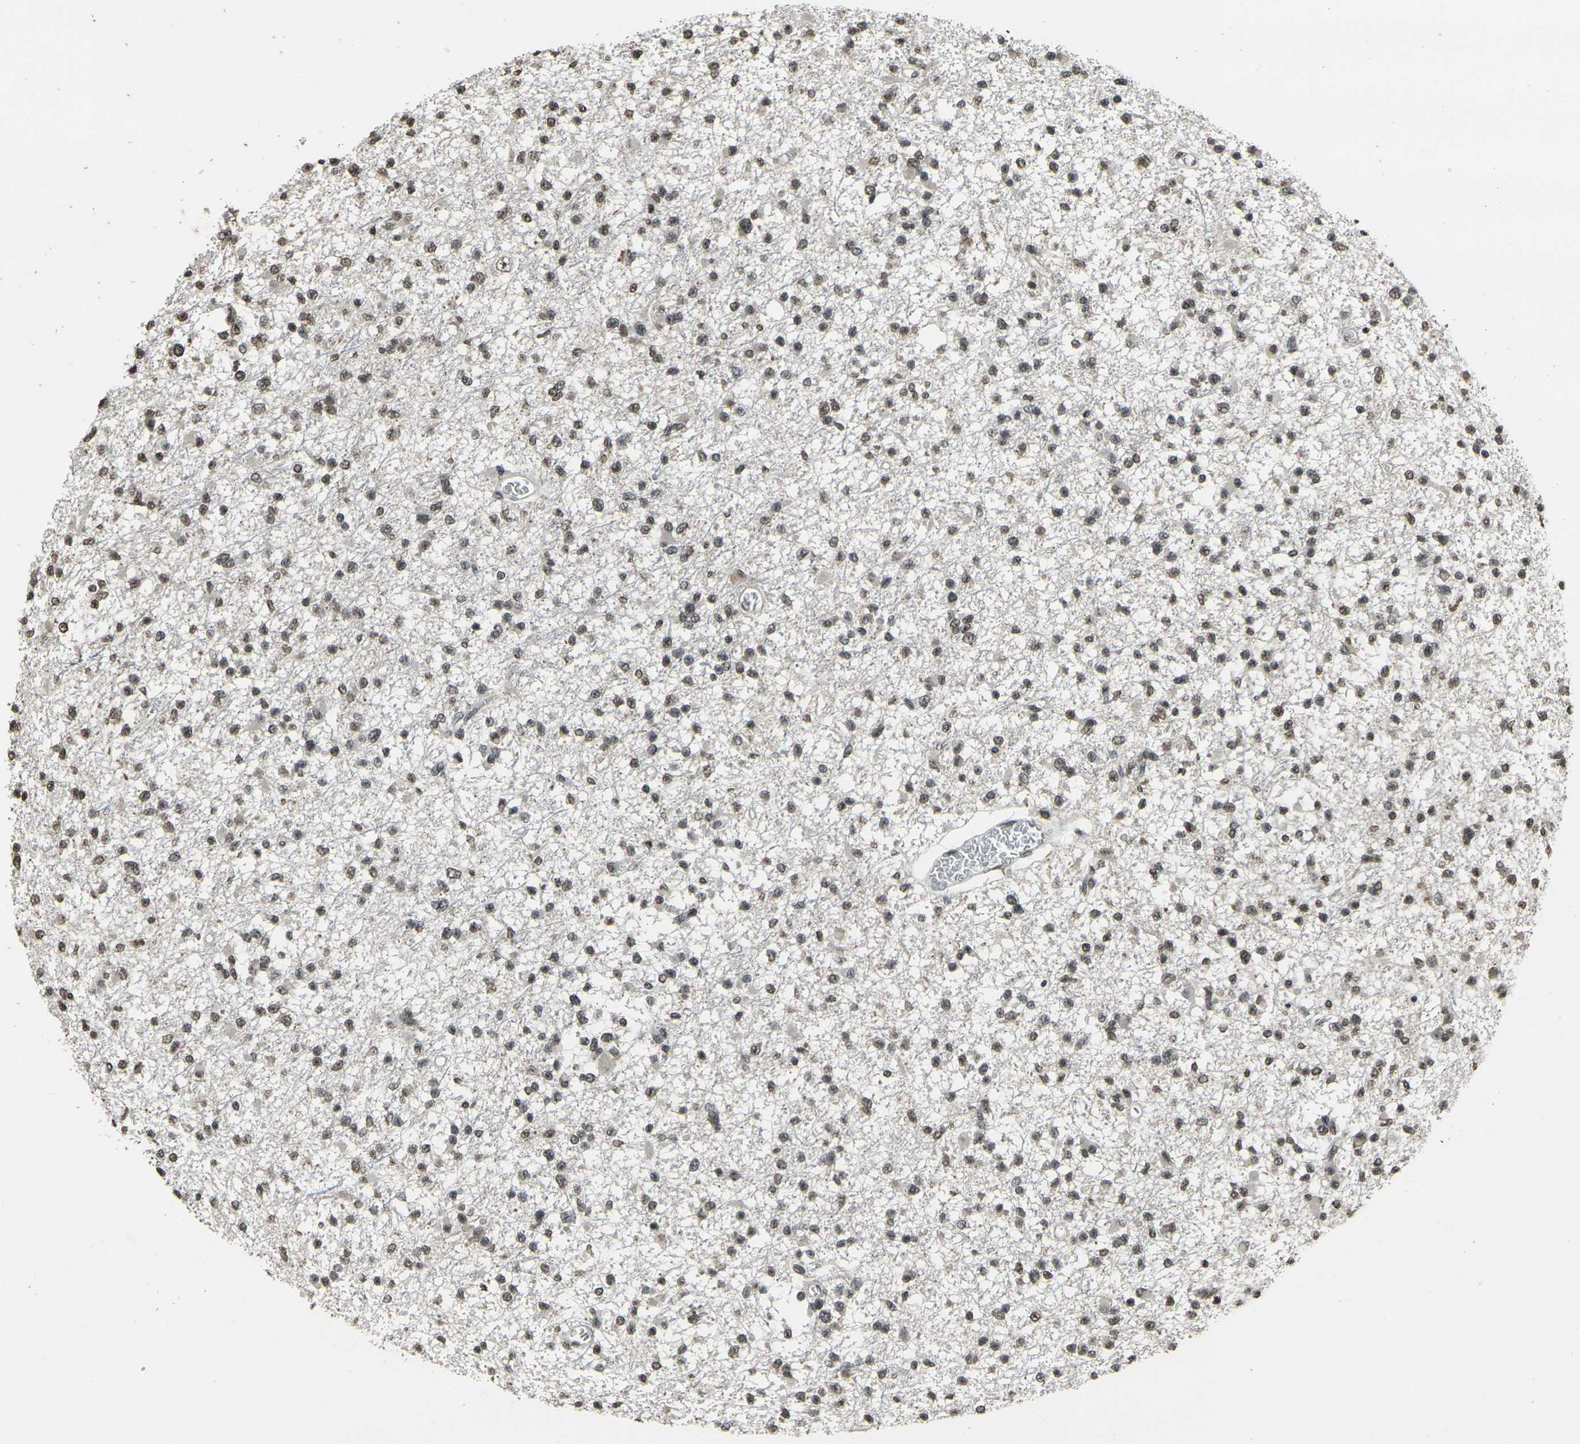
{"staining": {"intensity": "weak", "quantity": ">75%", "location": "nuclear"}, "tissue": "glioma", "cell_type": "Tumor cells", "image_type": "cancer", "snomed": [{"axis": "morphology", "description": "Glioma, malignant, Low grade"}, {"axis": "topography", "description": "Brain"}], "caption": "High-power microscopy captured an immunohistochemistry image of malignant low-grade glioma, revealing weak nuclear staining in approximately >75% of tumor cells.", "gene": "PRPF8", "patient": {"sex": "female", "age": 22}}